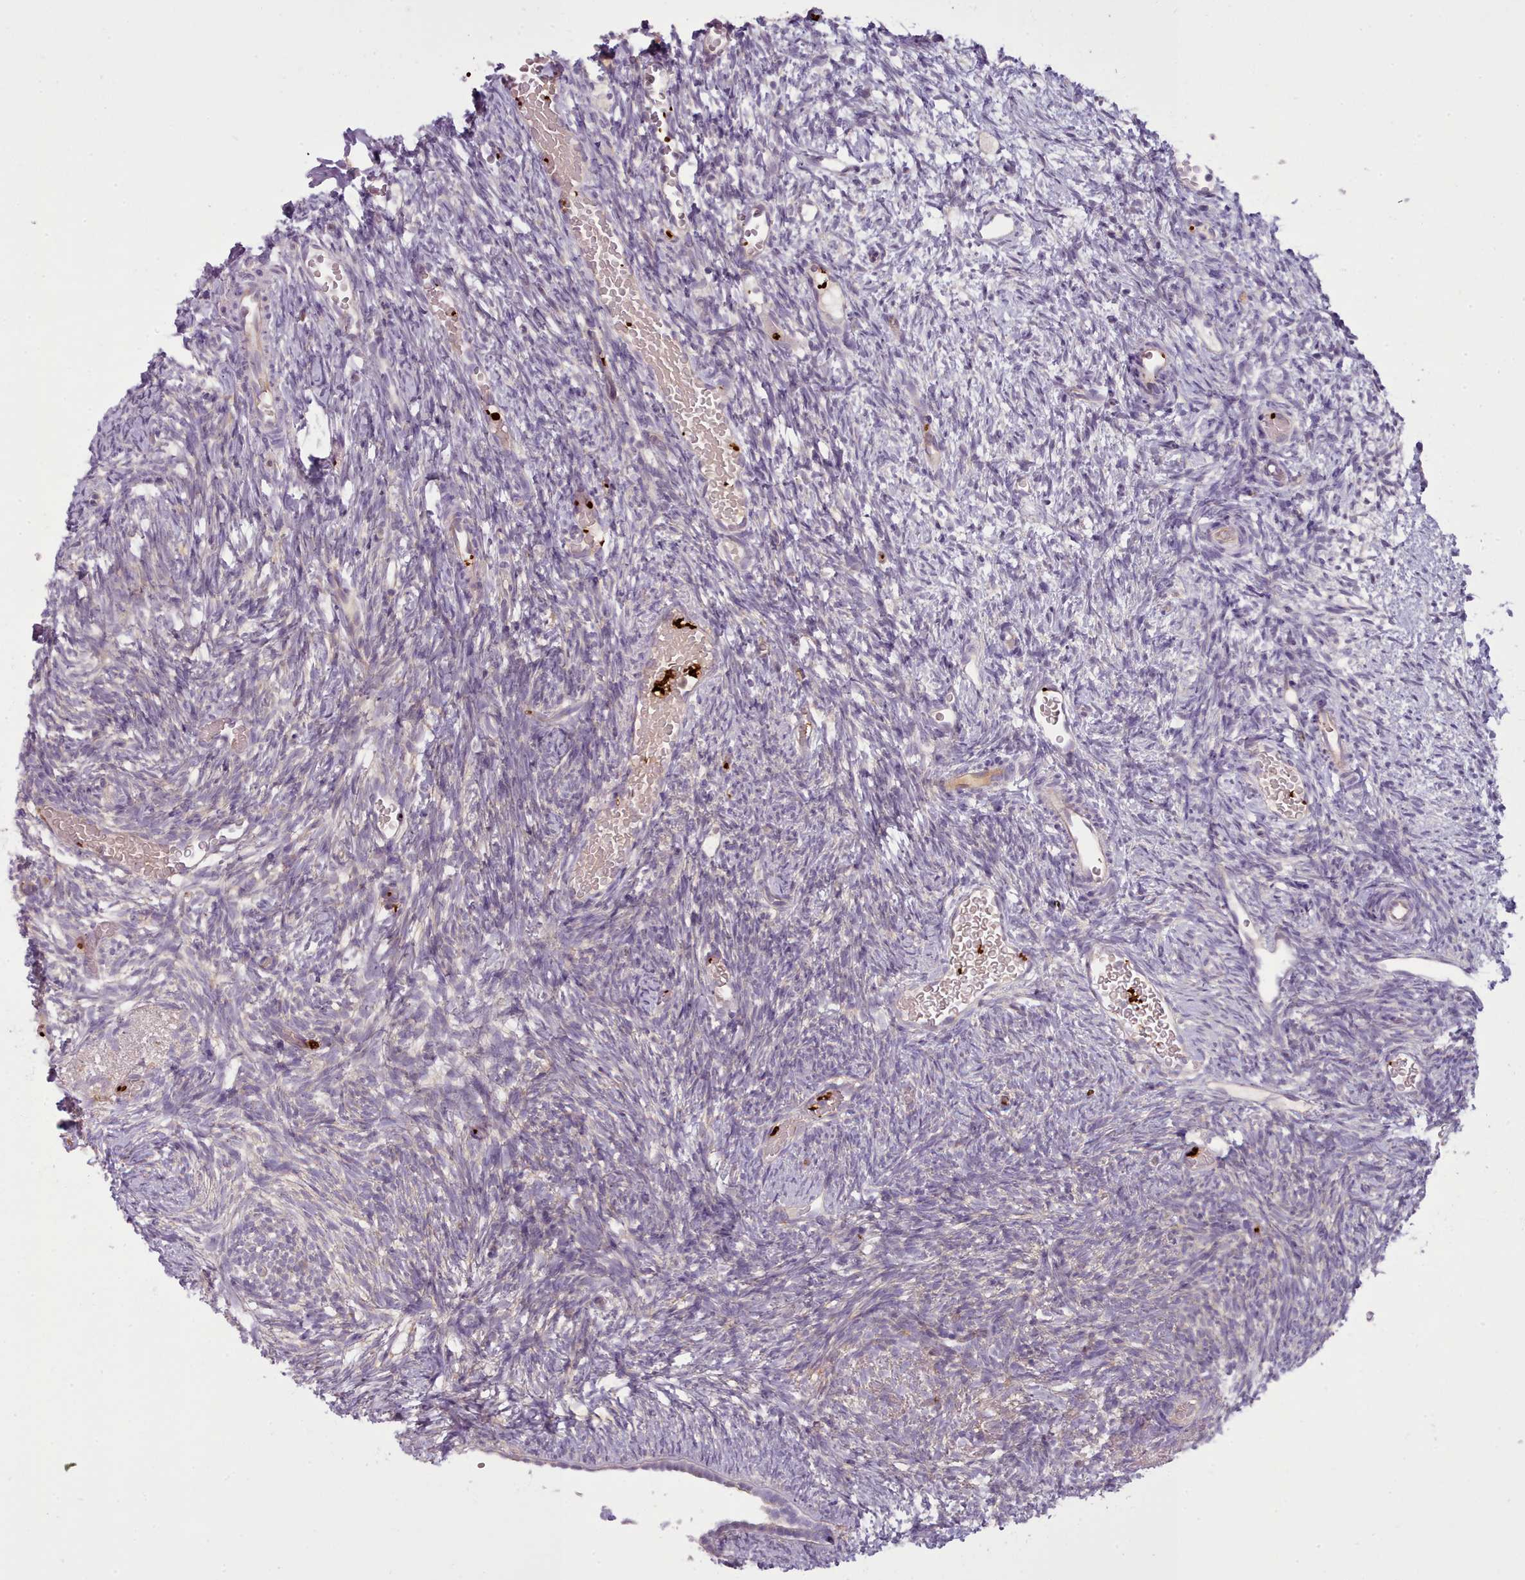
{"staining": {"intensity": "negative", "quantity": "none", "location": "none"}, "tissue": "ovary", "cell_type": "Ovarian stroma cells", "image_type": "normal", "snomed": [{"axis": "morphology", "description": "Normal tissue, NOS"}, {"axis": "topography", "description": "Ovary"}], "caption": "A high-resolution photomicrograph shows immunohistochemistry staining of unremarkable ovary, which displays no significant expression in ovarian stroma cells. Brightfield microscopy of immunohistochemistry stained with DAB (3,3'-diaminobenzidine) (brown) and hematoxylin (blue), captured at high magnification.", "gene": "NDST2", "patient": {"sex": "female", "age": 39}}